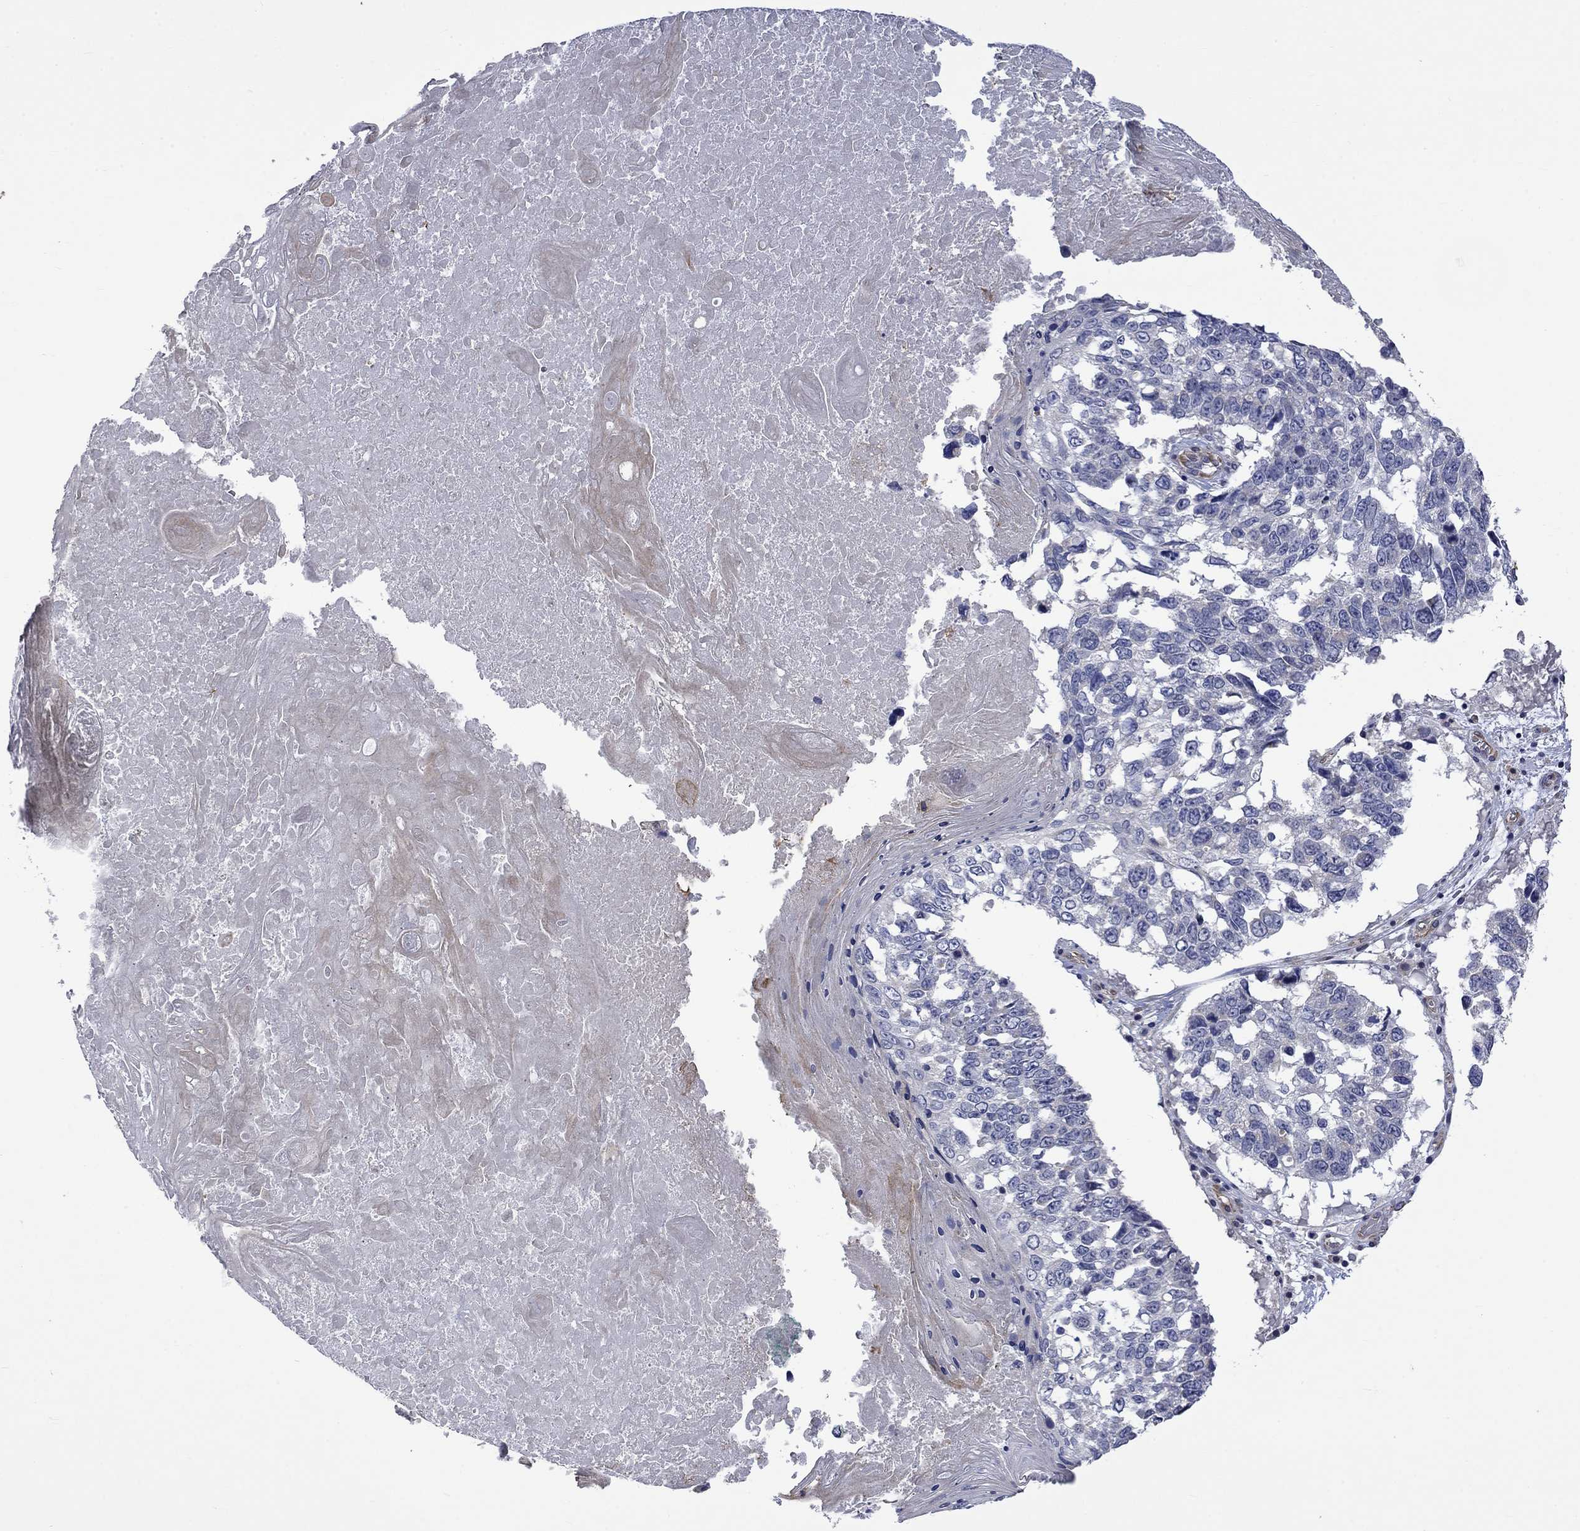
{"staining": {"intensity": "negative", "quantity": "none", "location": "none"}, "tissue": "lung cancer", "cell_type": "Tumor cells", "image_type": "cancer", "snomed": [{"axis": "morphology", "description": "Squamous cell carcinoma, NOS"}, {"axis": "topography", "description": "Lung"}], "caption": "Protein analysis of lung cancer (squamous cell carcinoma) reveals no significant expression in tumor cells.", "gene": "CAMKK2", "patient": {"sex": "male", "age": 82}}